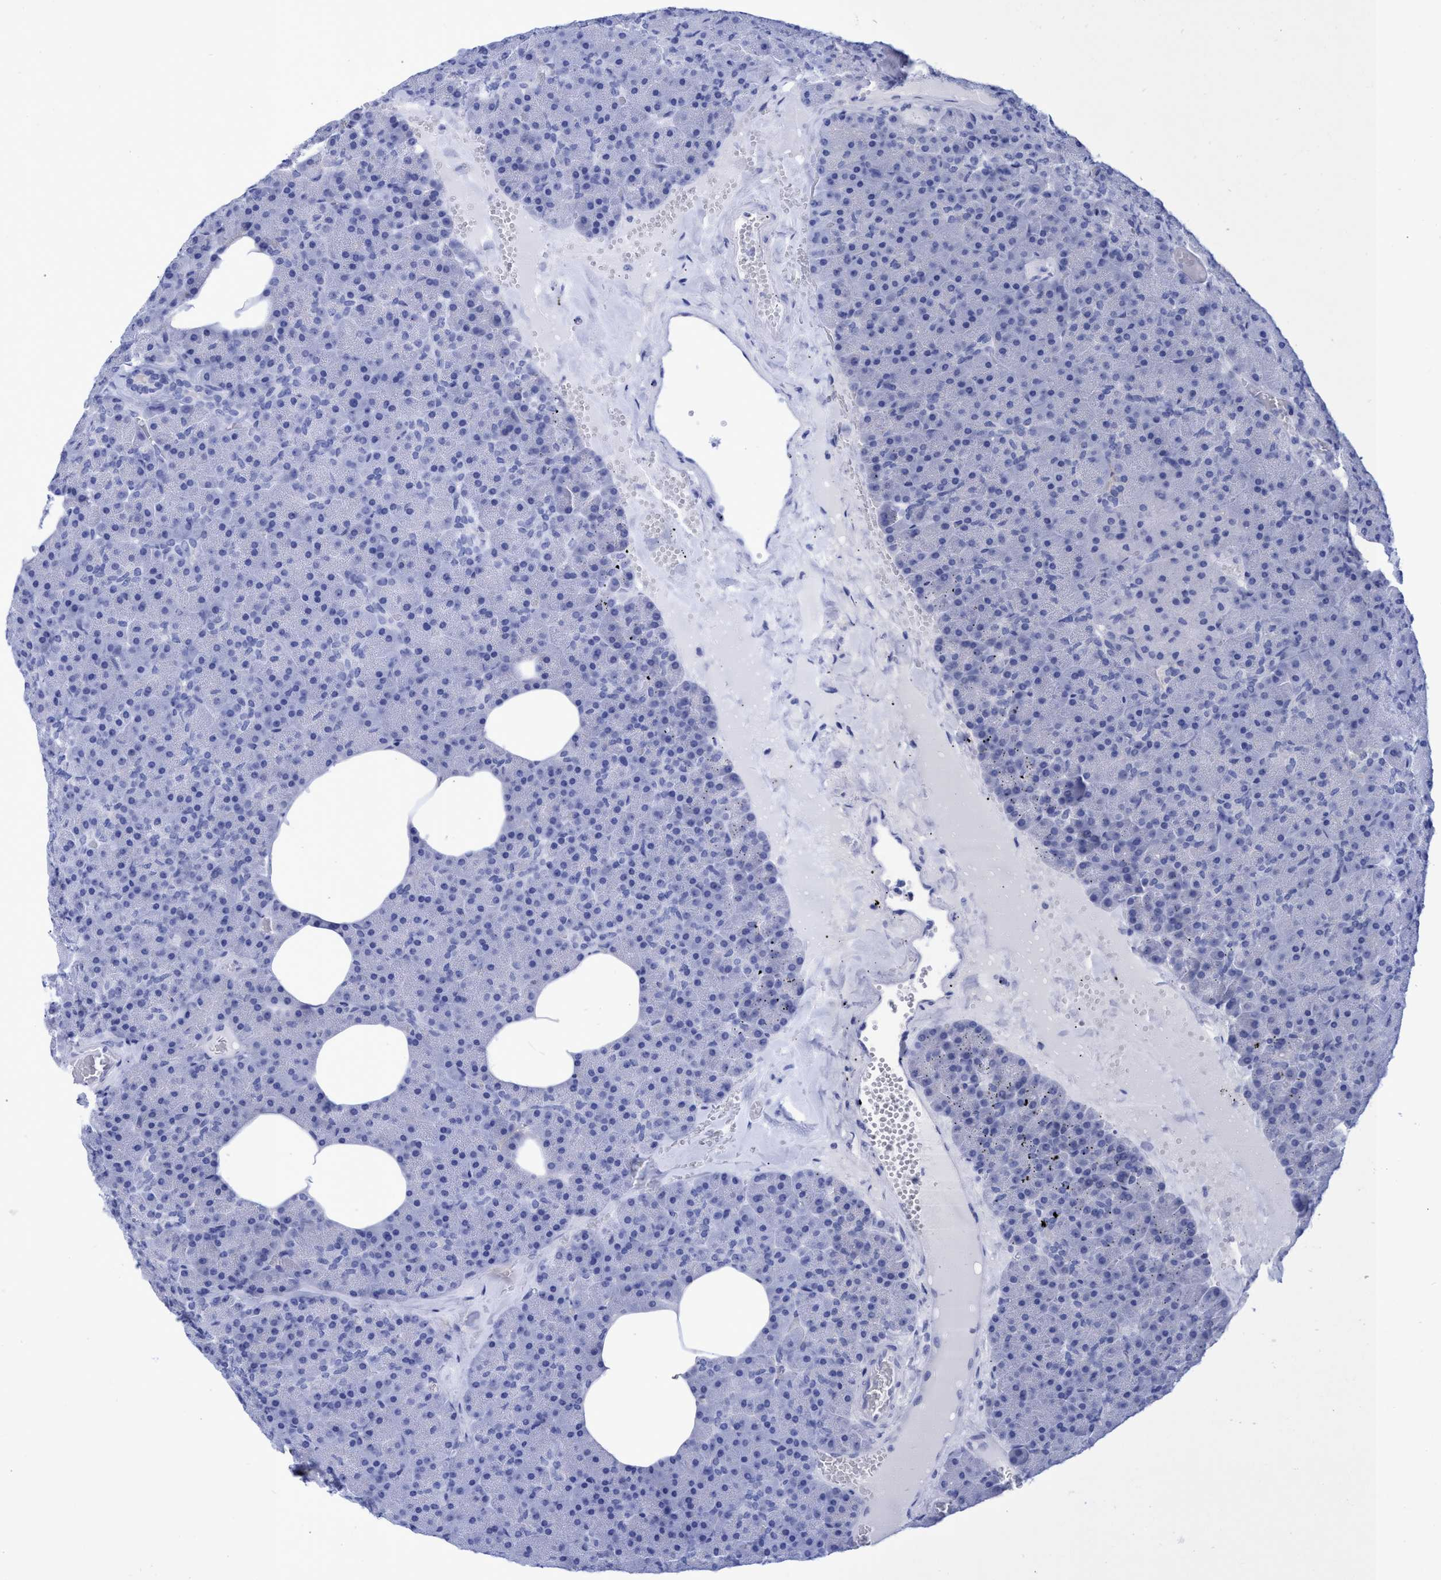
{"staining": {"intensity": "negative", "quantity": "none", "location": "none"}, "tissue": "pancreas", "cell_type": "Exocrine glandular cells", "image_type": "normal", "snomed": [{"axis": "morphology", "description": "Normal tissue, NOS"}, {"axis": "morphology", "description": "Carcinoid, malignant, NOS"}, {"axis": "topography", "description": "Pancreas"}], "caption": "DAB immunohistochemical staining of unremarkable human pancreas shows no significant staining in exocrine glandular cells.", "gene": "INSL6", "patient": {"sex": "female", "age": 35}}